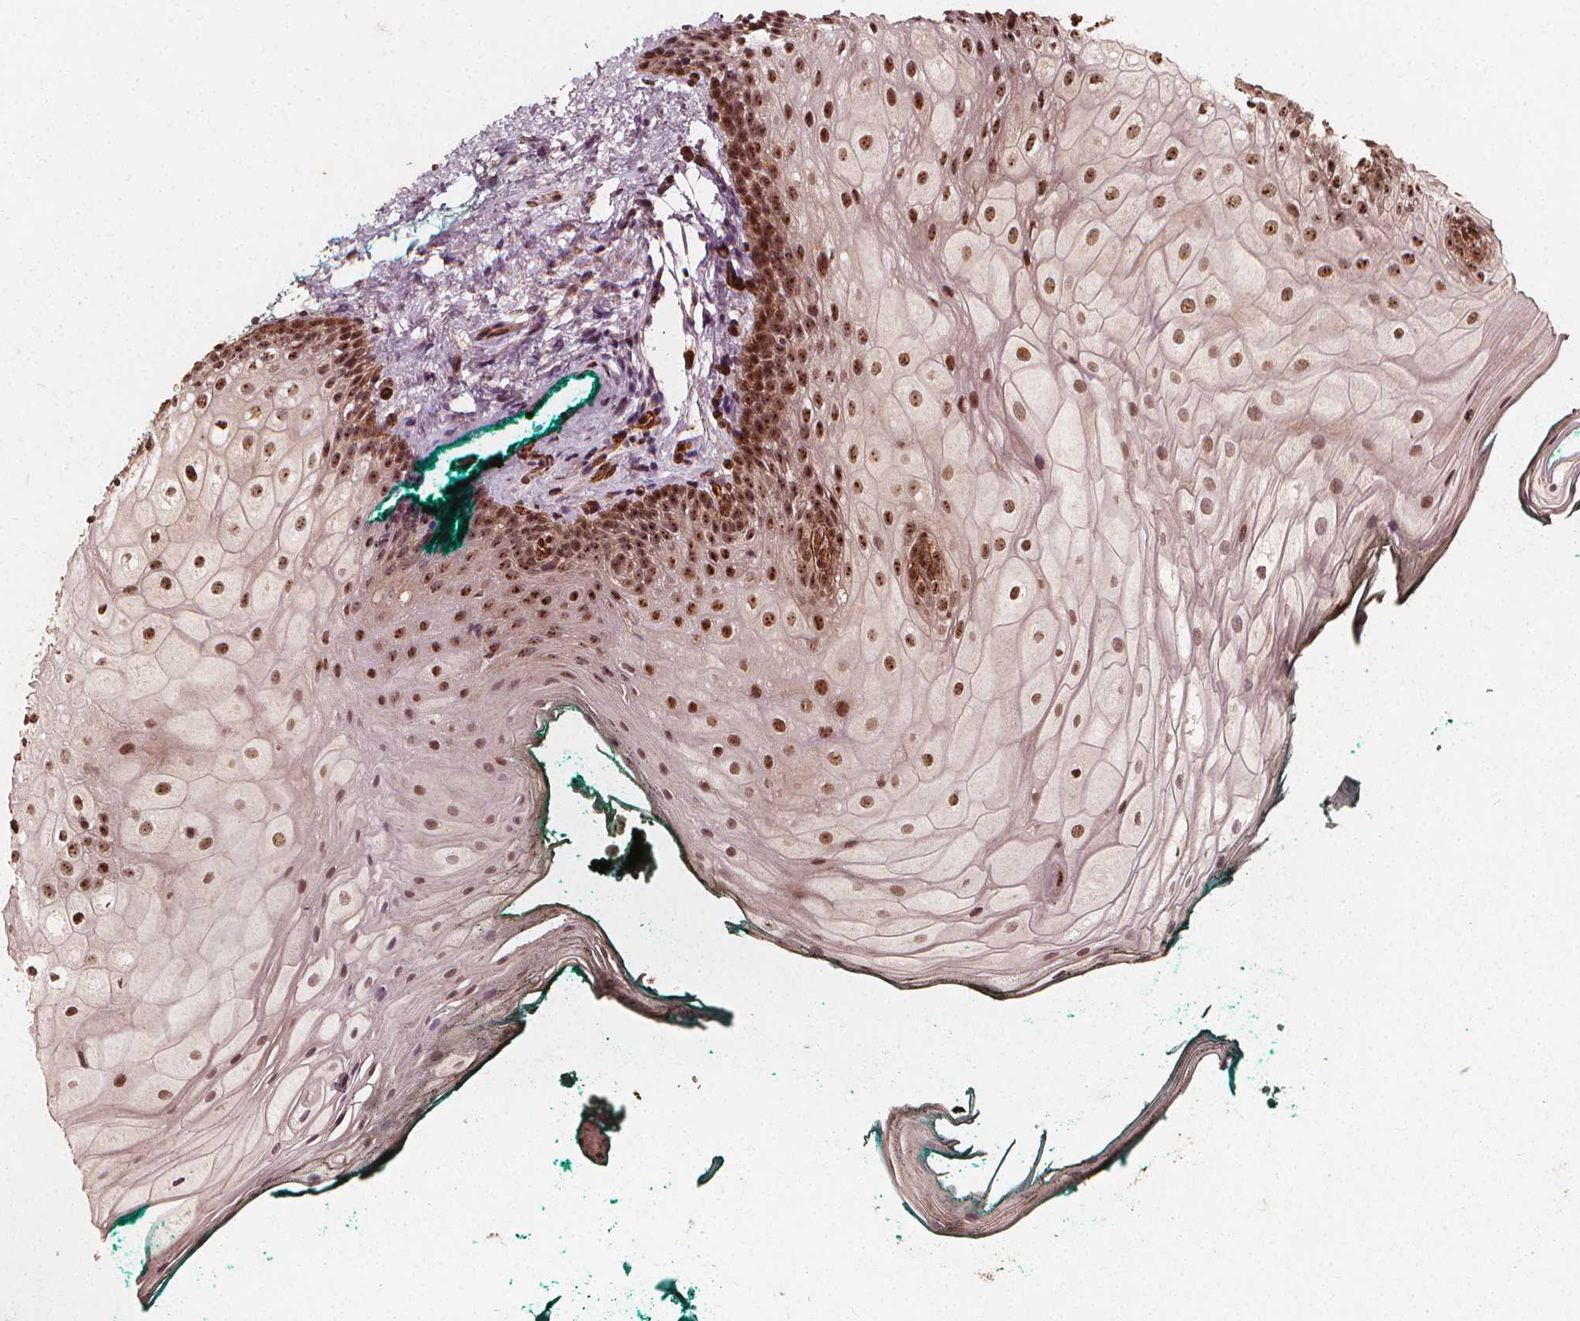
{"staining": {"intensity": "moderate", "quantity": ">75%", "location": "nuclear"}, "tissue": "oral mucosa", "cell_type": "Squamous epithelial cells", "image_type": "normal", "snomed": [{"axis": "morphology", "description": "Normal tissue, NOS"}, {"axis": "topography", "description": "Oral tissue"}], "caption": "The micrograph demonstrates staining of unremarkable oral mucosa, revealing moderate nuclear protein positivity (brown color) within squamous epithelial cells.", "gene": "EXOSC9", "patient": {"sex": "female", "age": 68}}